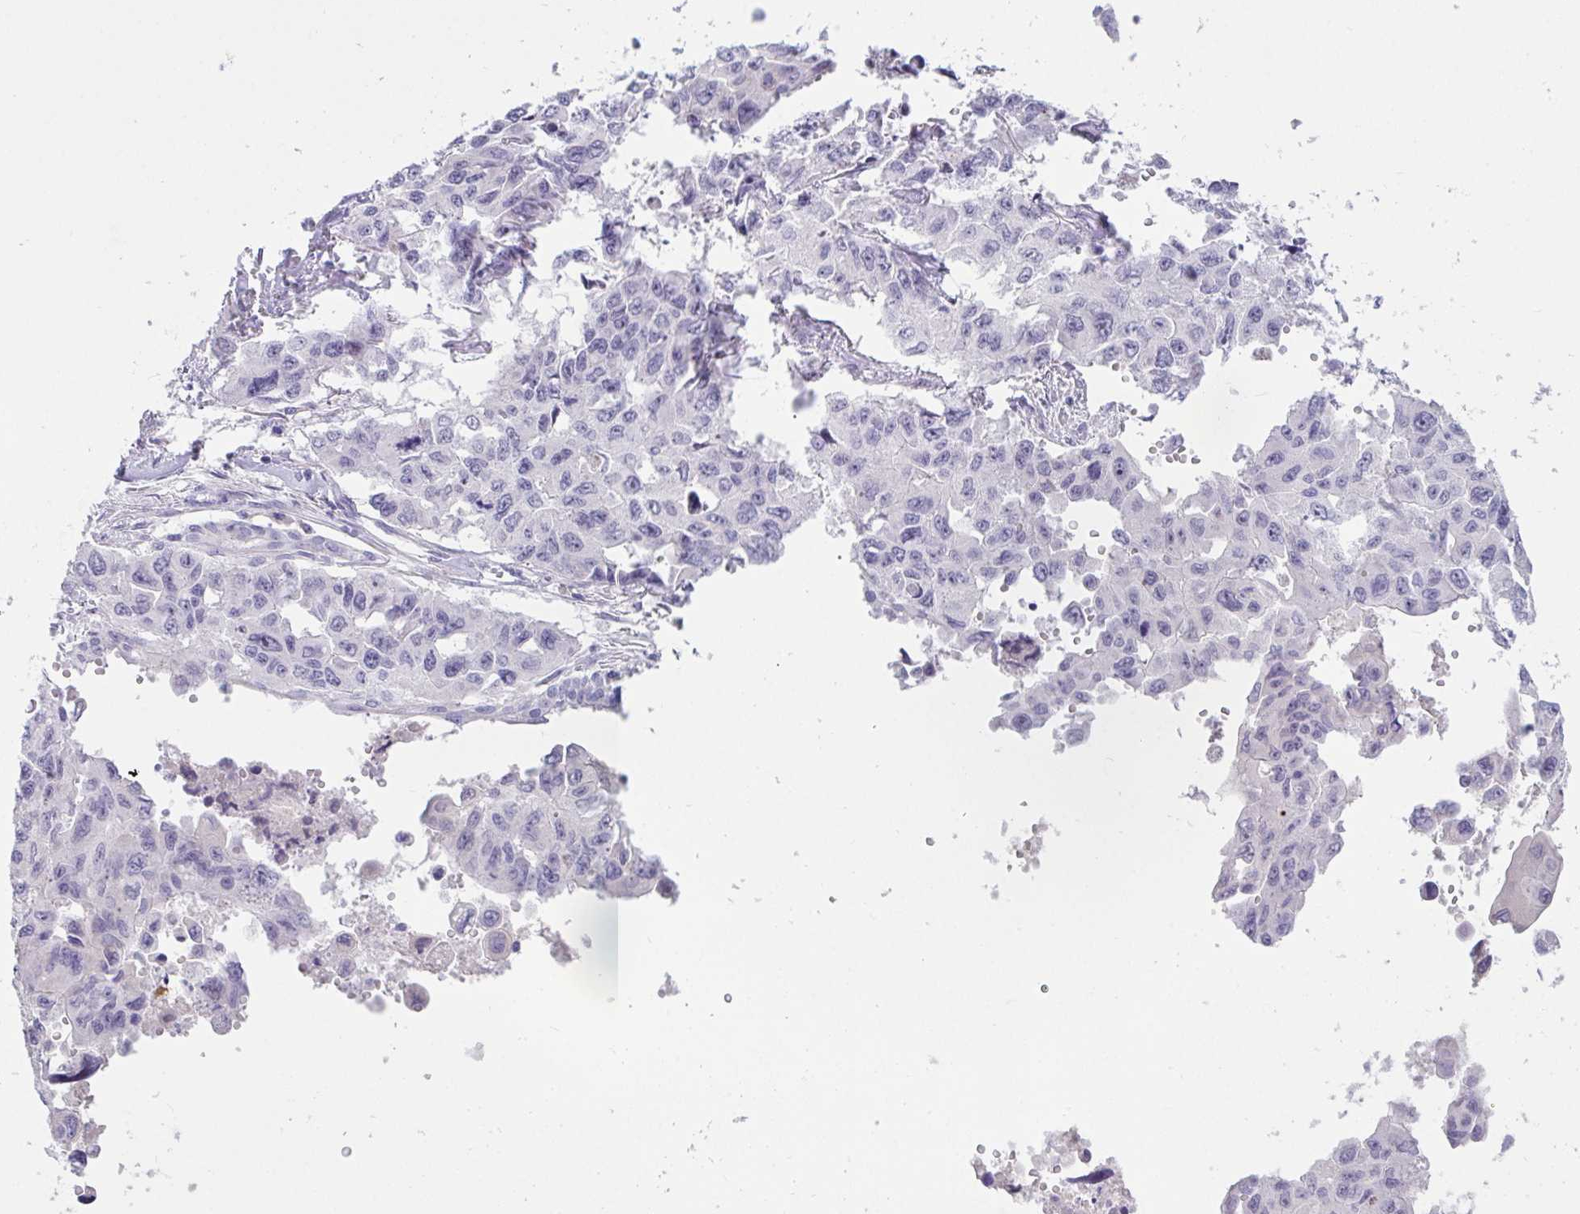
{"staining": {"intensity": "negative", "quantity": "none", "location": "none"}, "tissue": "lung cancer", "cell_type": "Tumor cells", "image_type": "cancer", "snomed": [{"axis": "morphology", "description": "Adenocarcinoma, NOS"}, {"axis": "topography", "description": "Lung"}], "caption": "An immunohistochemistry (IHC) histopathology image of lung cancer is shown. There is no staining in tumor cells of lung cancer.", "gene": "MYC", "patient": {"sex": "male", "age": 64}}